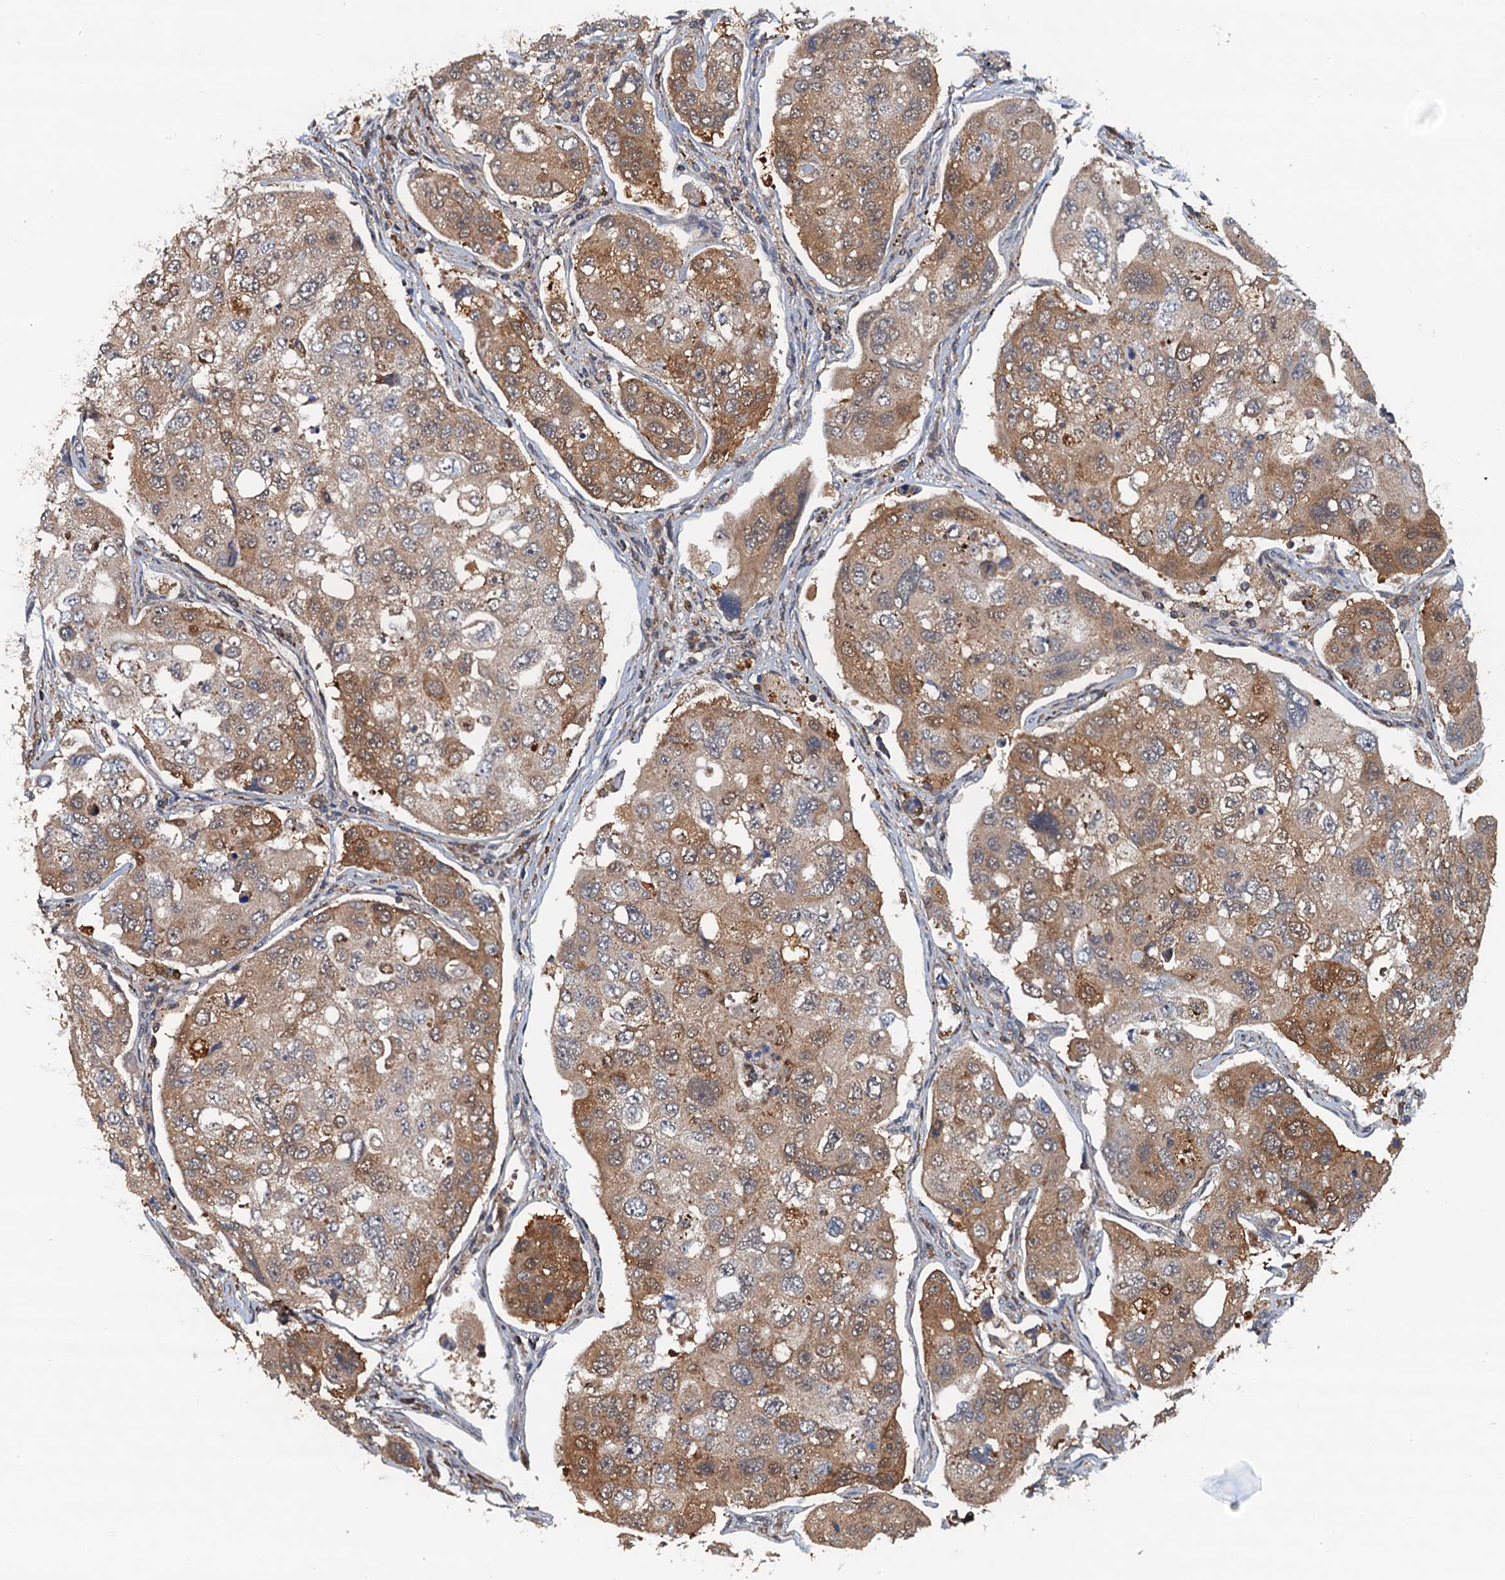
{"staining": {"intensity": "moderate", "quantity": "25%-75%", "location": "cytoplasmic/membranous"}, "tissue": "urothelial cancer", "cell_type": "Tumor cells", "image_type": "cancer", "snomed": [{"axis": "morphology", "description": "Urothelial carcinoma, High grade"}, {"axis": "topography", "description": "Lymph node"}, {"axis": "topography", "description": "Urinary bladder"}], "caption": "High-grade urothelial carcinoma tissue displays moderate cytoplasmic/membranous expression in approximately 25%-75% of tumor cells", "gene": "AAGAB", "patient": {"sex": "male", "age": 51}}